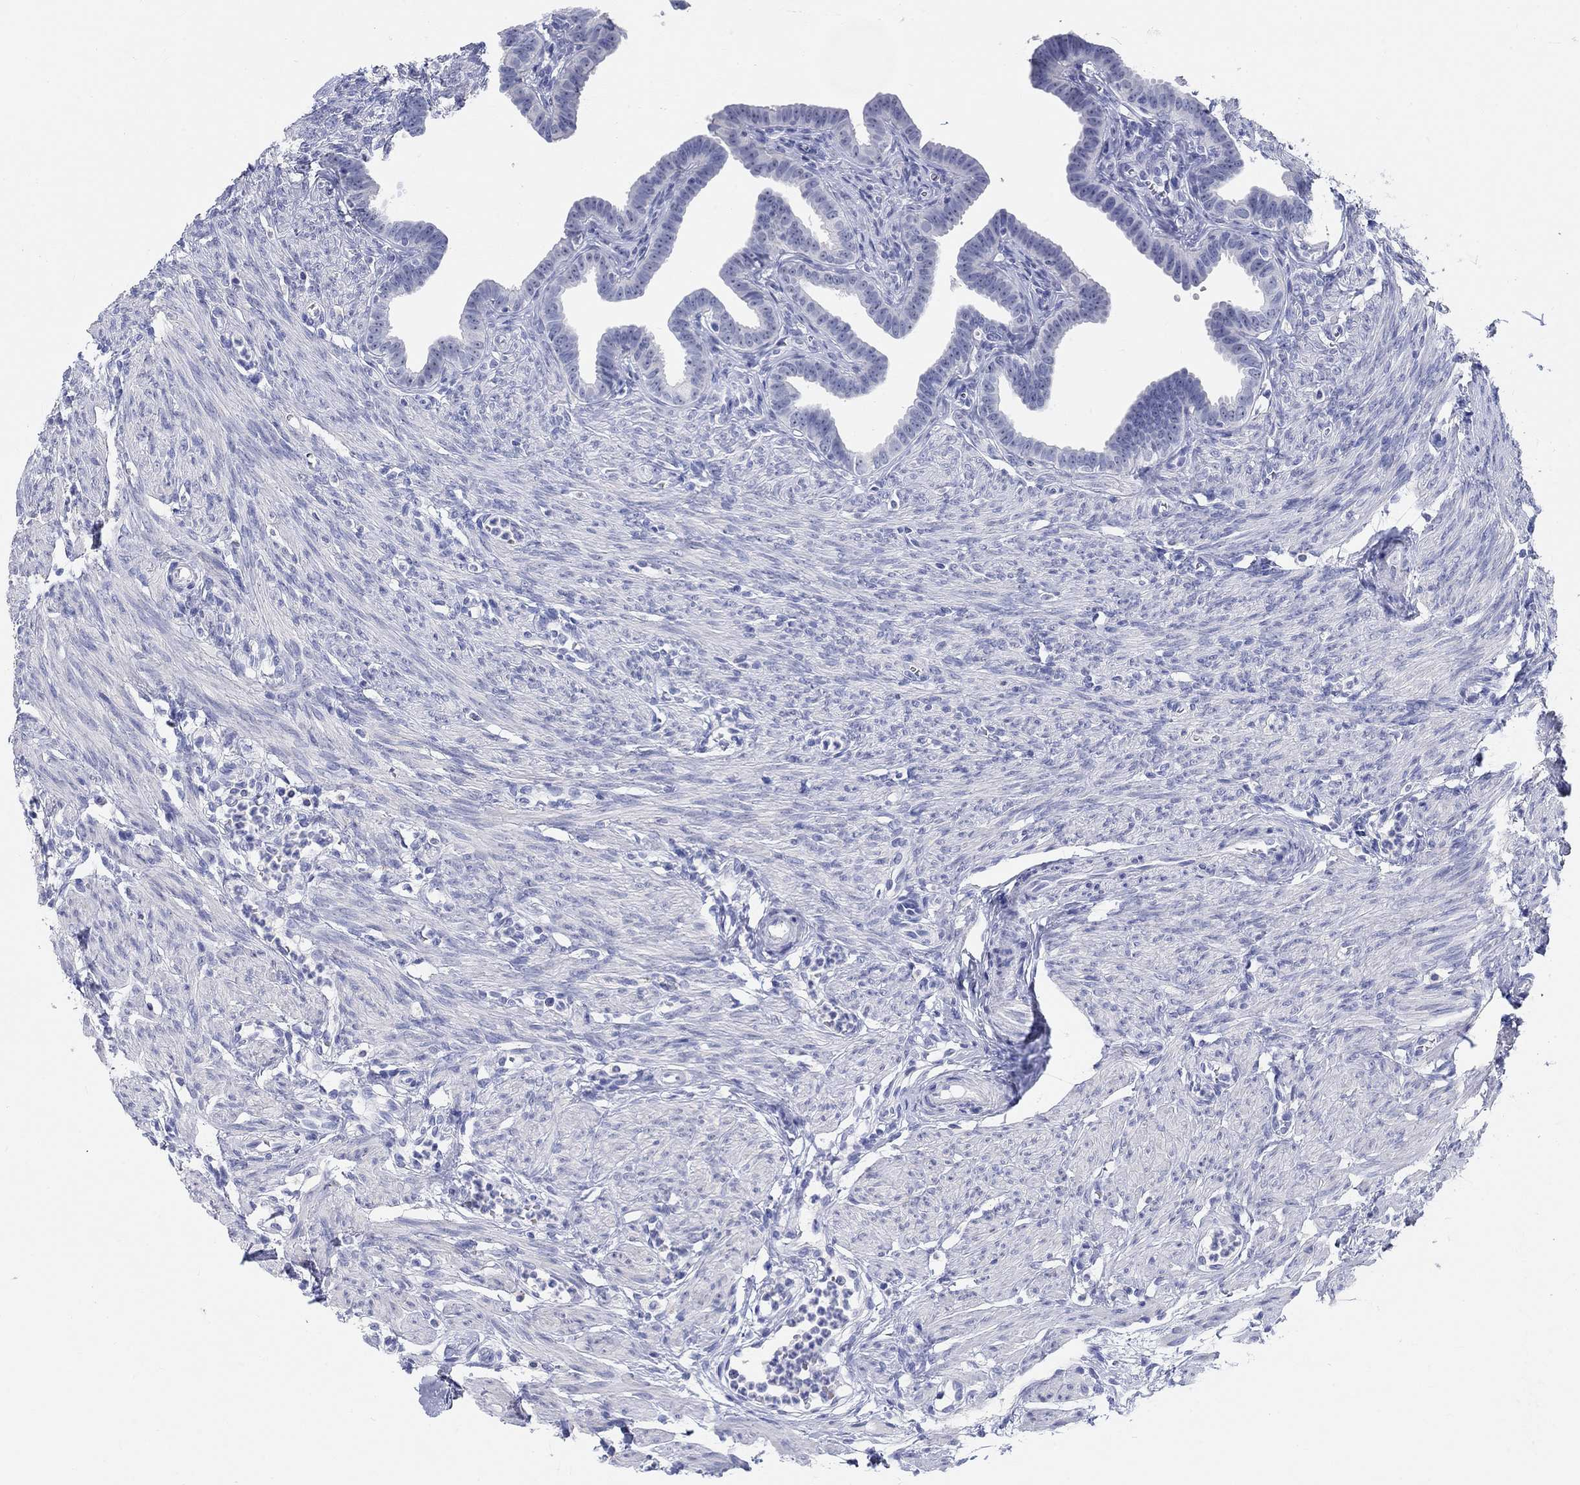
{"staining": {"intensity": "negative", "quantity": "none", "location": "none"}, "tissue": "fallopian tube", "cell_type": "Glandular cells", "image_type": "normal", "snomed": [{"axis": "morphology", "description": "Normal tissue, NOS"}, {"axis": "topography", "description": "Fallopian tube"}, {"axis": "topography", "description": "Ovary"}], "caption": "Immunohistochemistry (IHC) histopathology image of unremarkable fallopian tube stained for a protein (brown), which demonstrates no staining in glandular cells.", "gene": "GRIA3", "patient": {"sex": "female", "age": 33}}